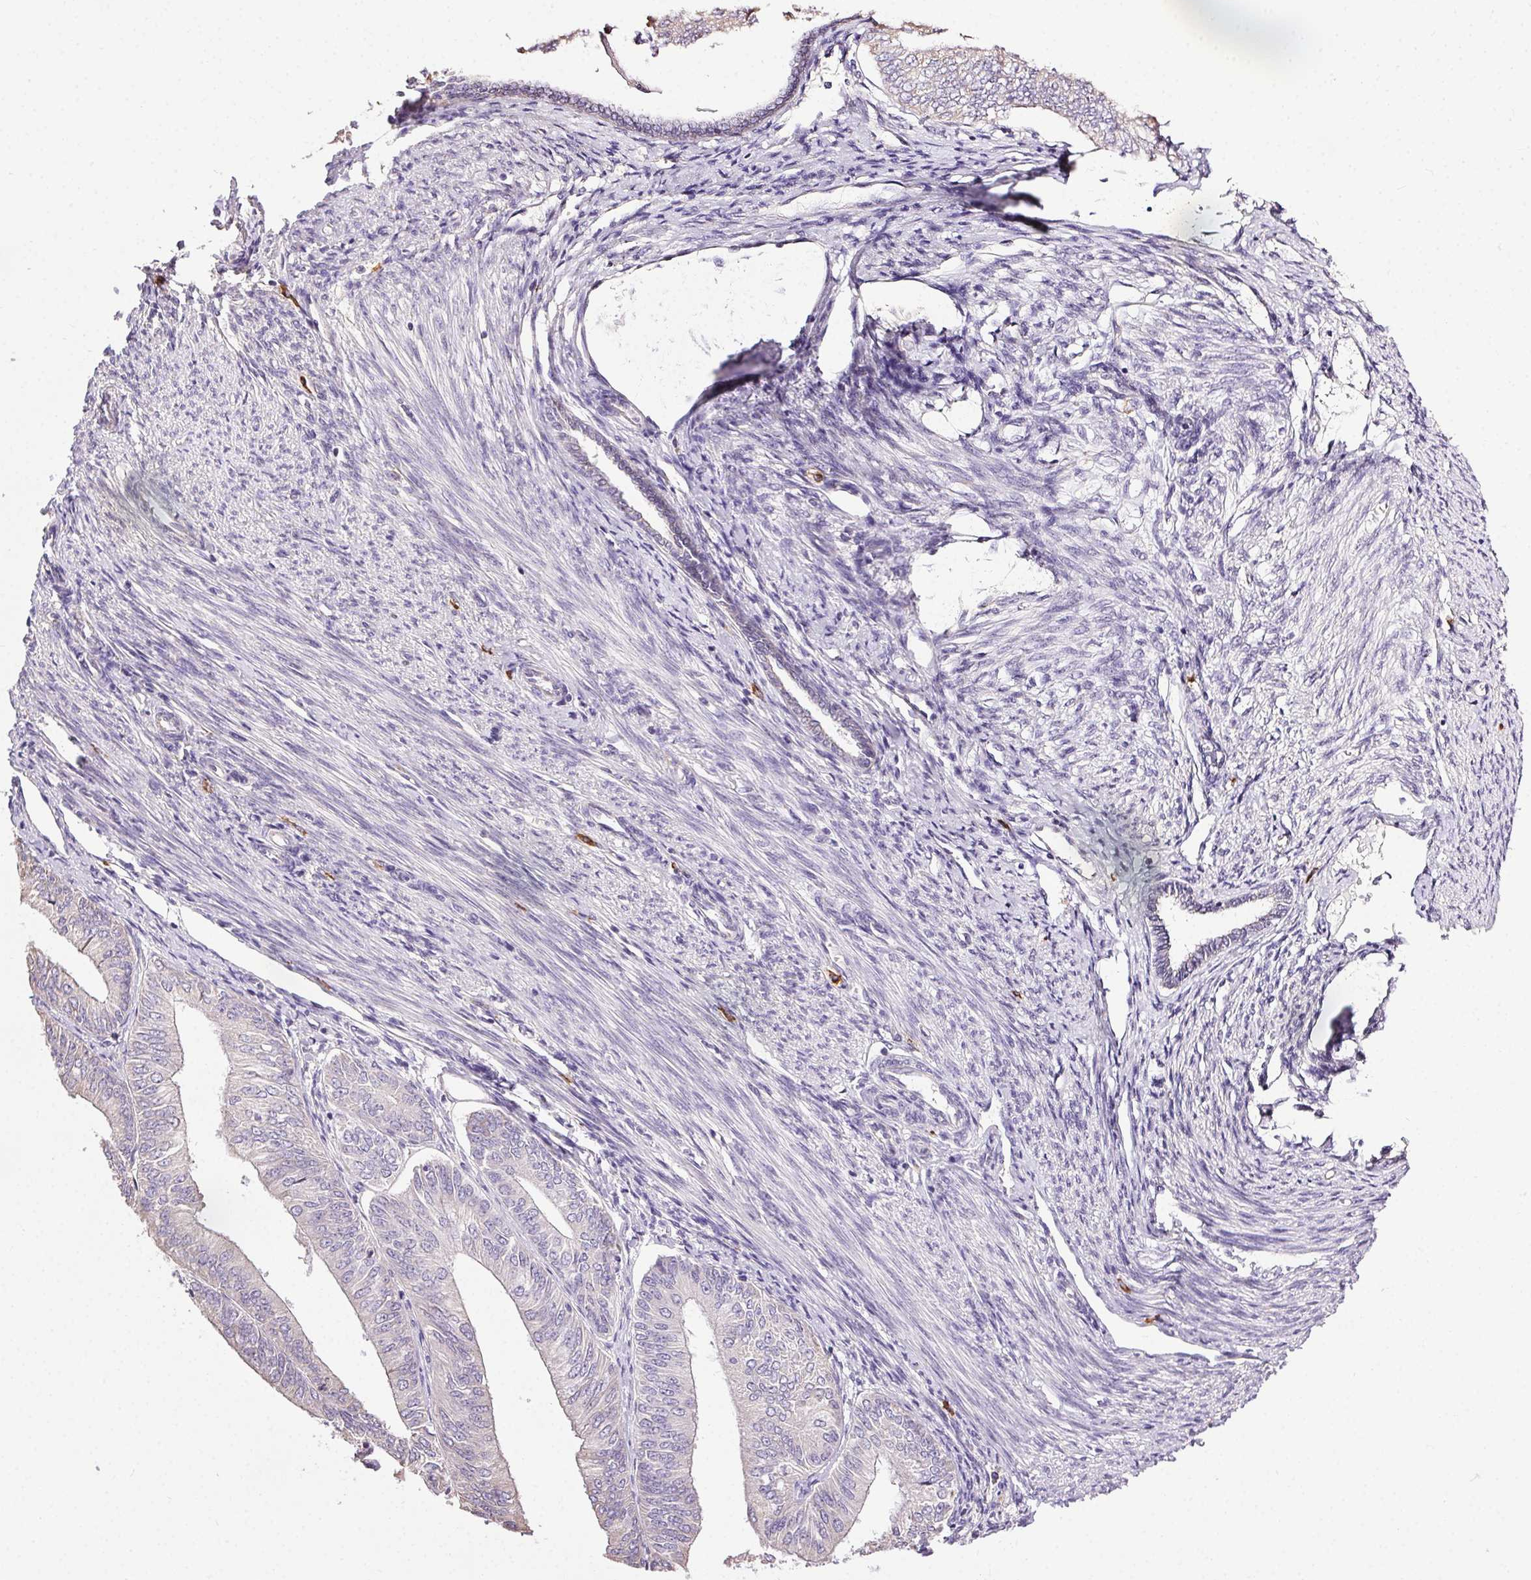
{"staining": {"intensity": "negative", "quantity": "none", "location": "none"}, "tissue": "endometrial cancer", "cell_type": "Tumor cells", "image_type": "cancer", "snomed": [{"axis": "morphology", "description": "Adenocarcinoma, NOS"}, {"axis": "topography", "description": "Endometrium"}], "caption": "Human endometrial cancer (adenocarcinoma) stained for a protein using immunohistochemistry (IHC) reveals no expression in tumor cells.", "gene": "SNX31", "patient": {"sex": "female", "age": 58}}